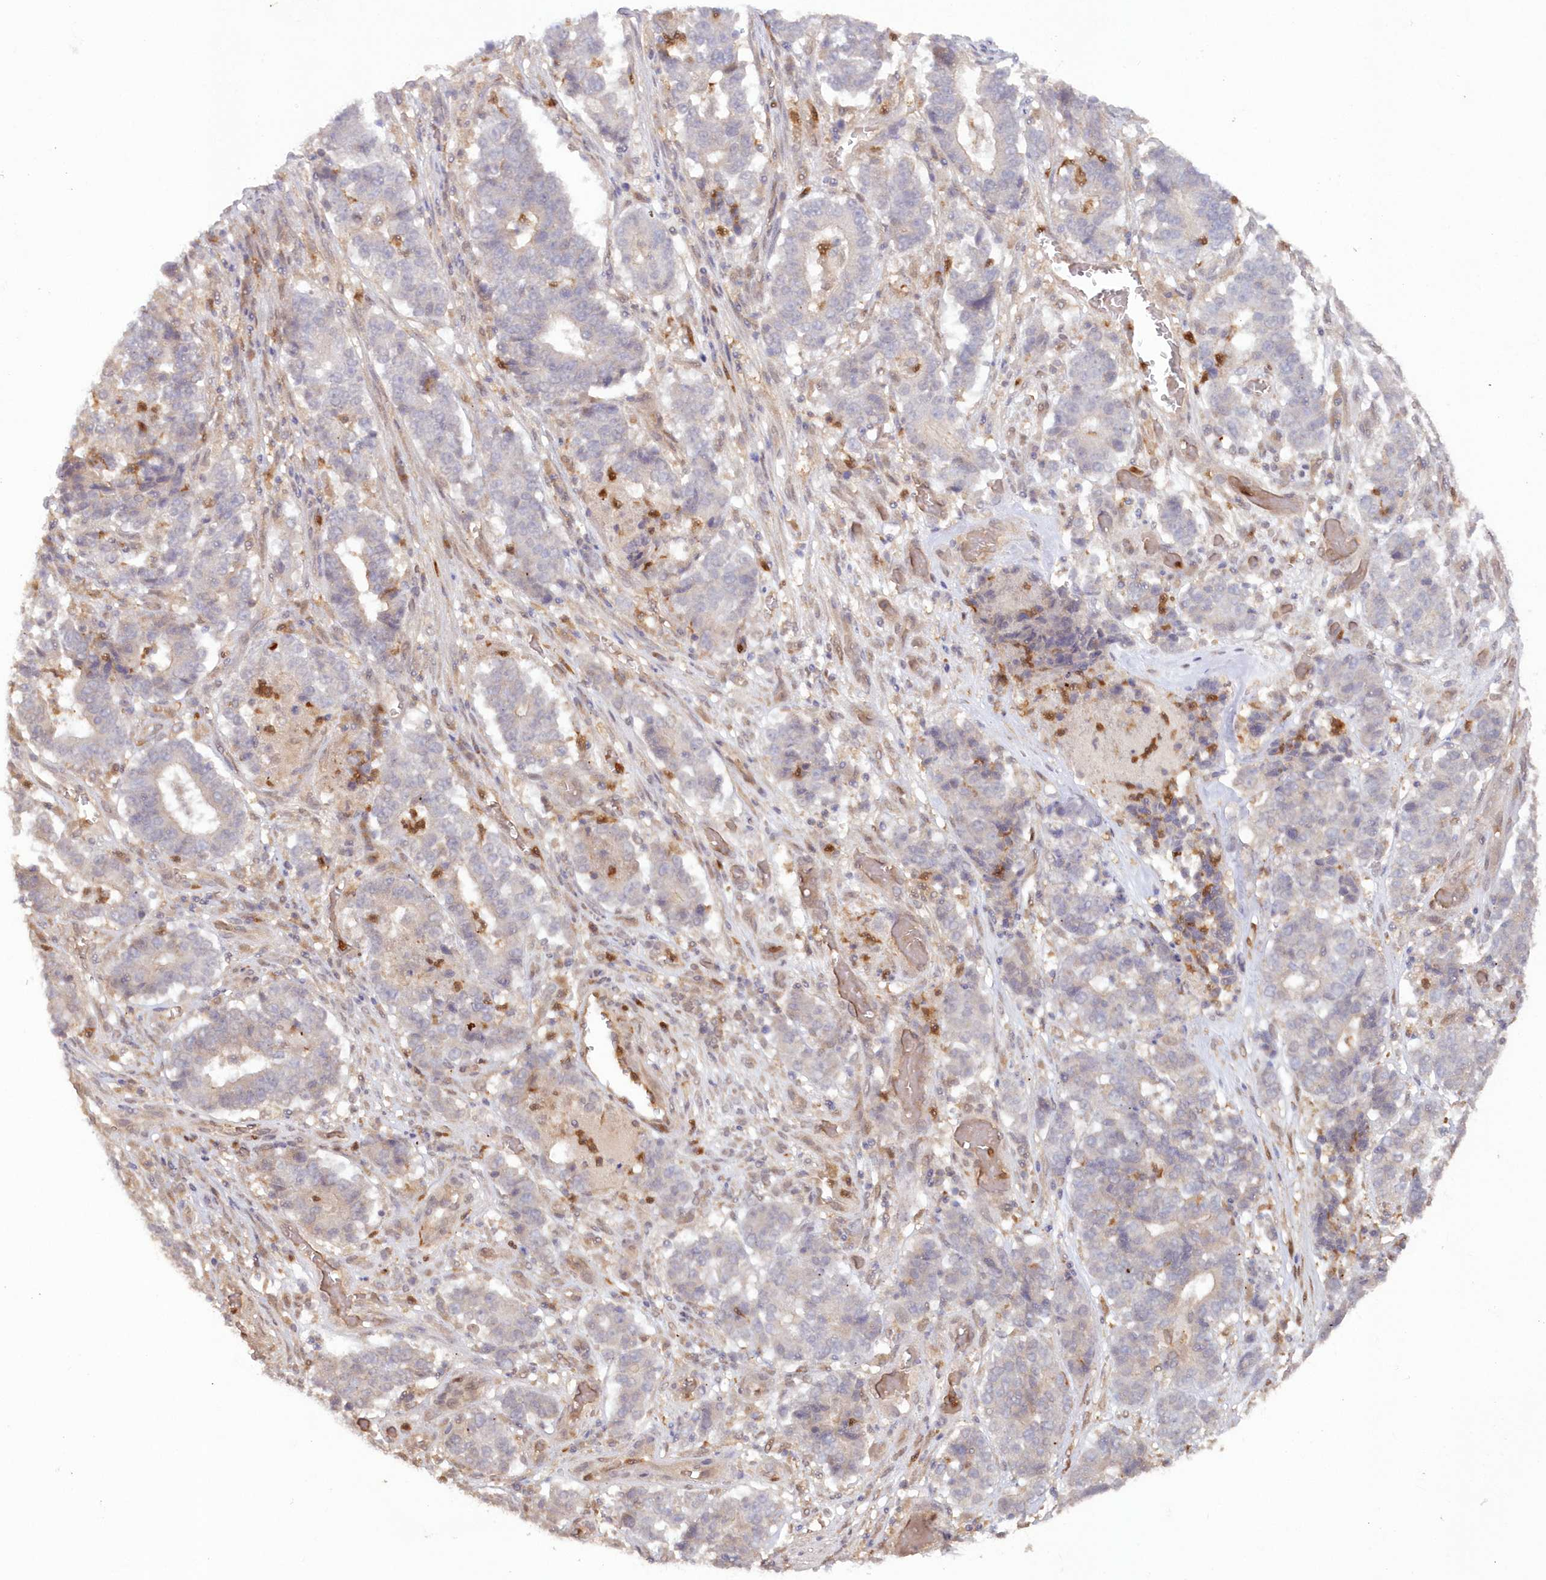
{"staining": {"intensity": "negative", "quantity": "none", "location": "none"}, "tissue": "stomach cancer", "cell_type": "Tumor cells", "image_type": "cancer", "snomed": [{"axis": "morphology", "description": "Adenocarcinoma, NOS"}, {"axis": "topography", "description": "Stomach"}], "caption": "The micrograph displays no staining of tumor cells in stomach cancer.", "gene": "GBE1", "patient": {"sex": "male", "age": 59}}